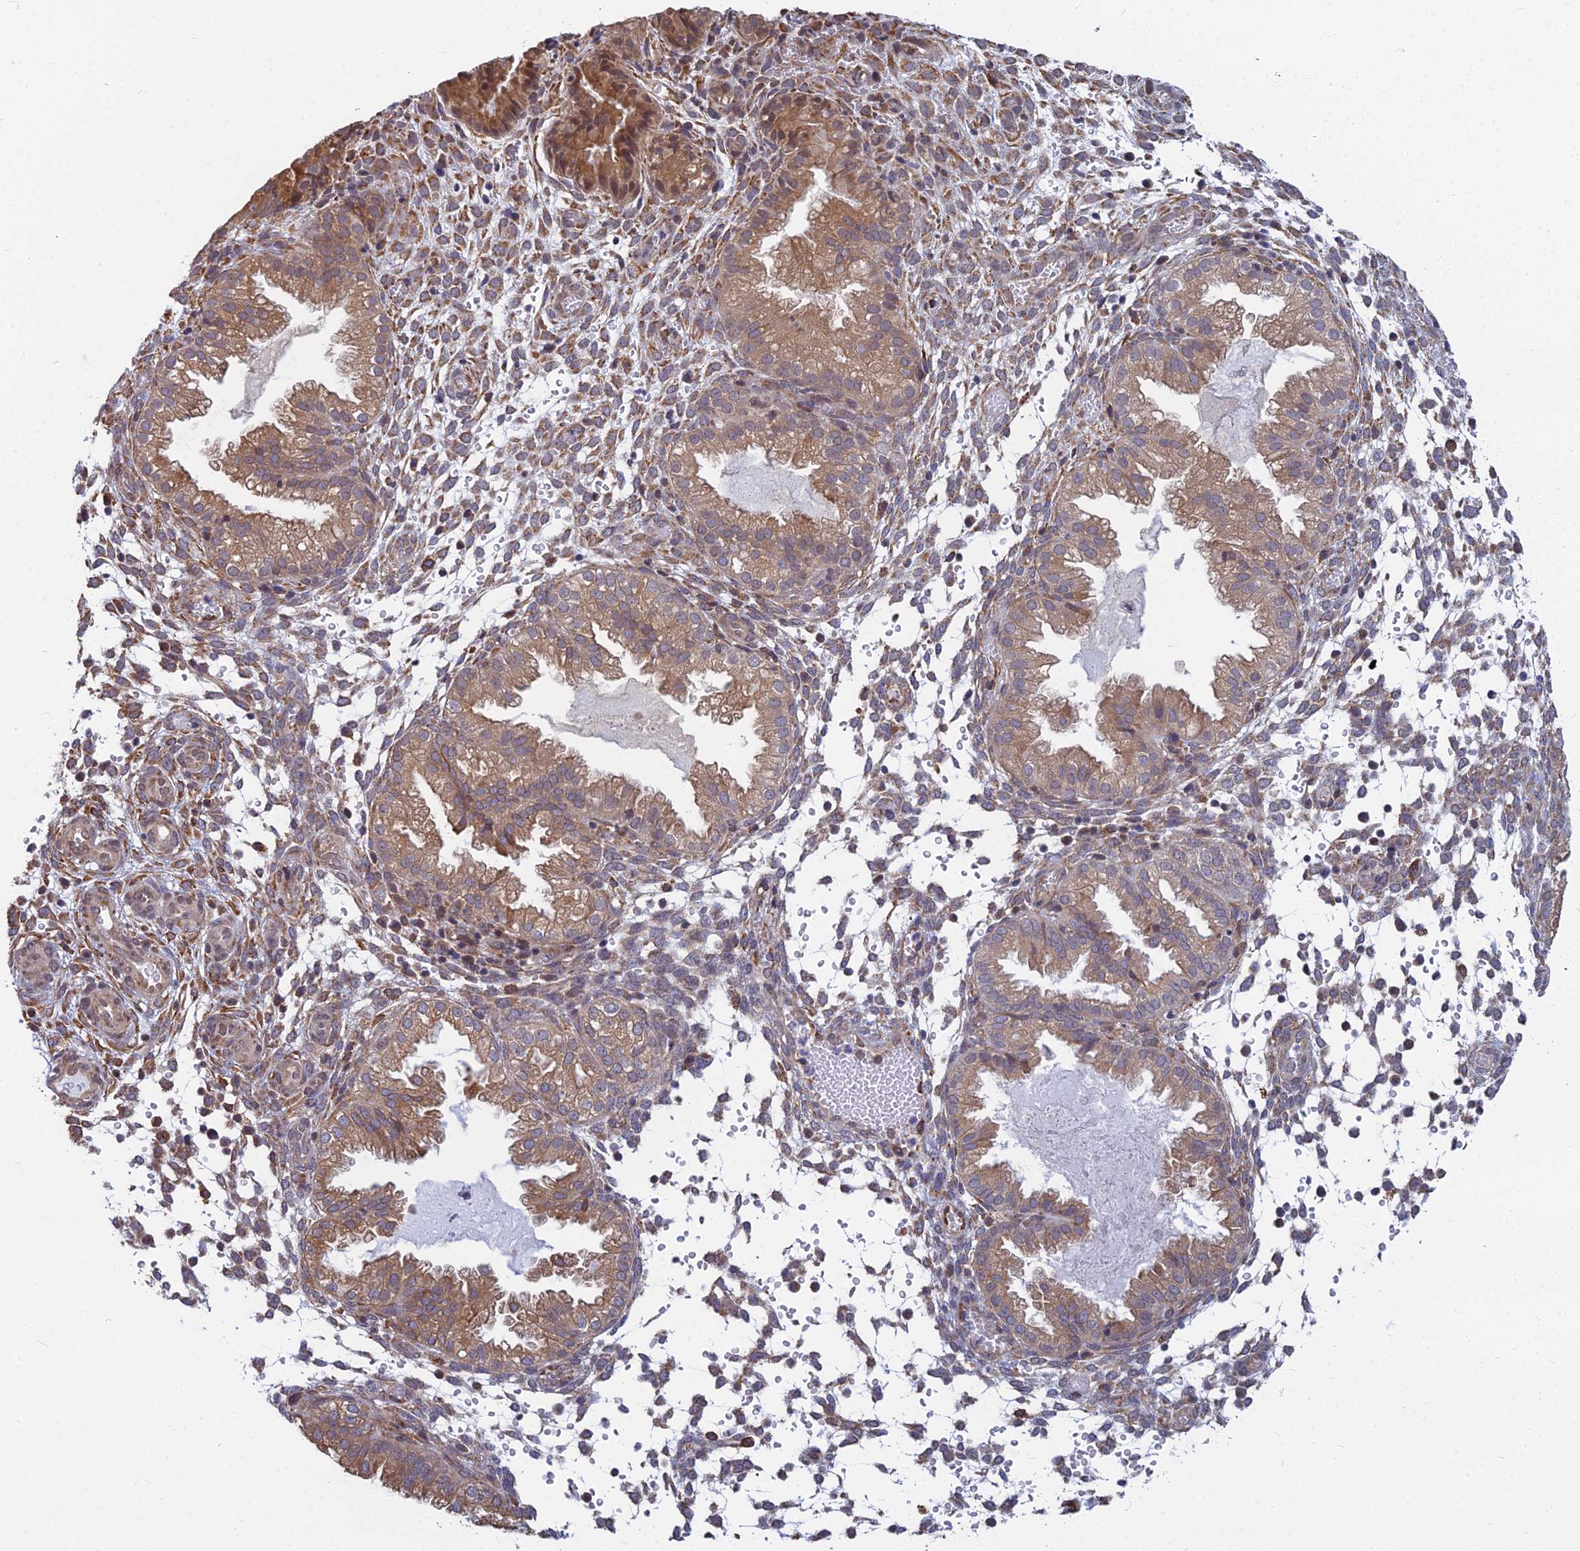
{"staining": {"intensity": "moderate", "quantity": "25%-75%", "location": "cytoplasmic/membranous"}, "tissue": "endometrium", "cell_type": "Cells in endometrial stroma", "image_type": "normal", "snomed": [{"axis": "morphology", "description": "Normal tissue, NOS"}, {"axis": "topography", "description": "Endometrium"}], "caption": "Immunohistochemical staining of normal endometrium displays 25%-75% levels of moderate cytoplasmic/membranous protein positivity in about 25%-75% of cells in endometrial stroma.", "gene": "KIAA1143", "patient": {"sex": "female", "age": 33}}